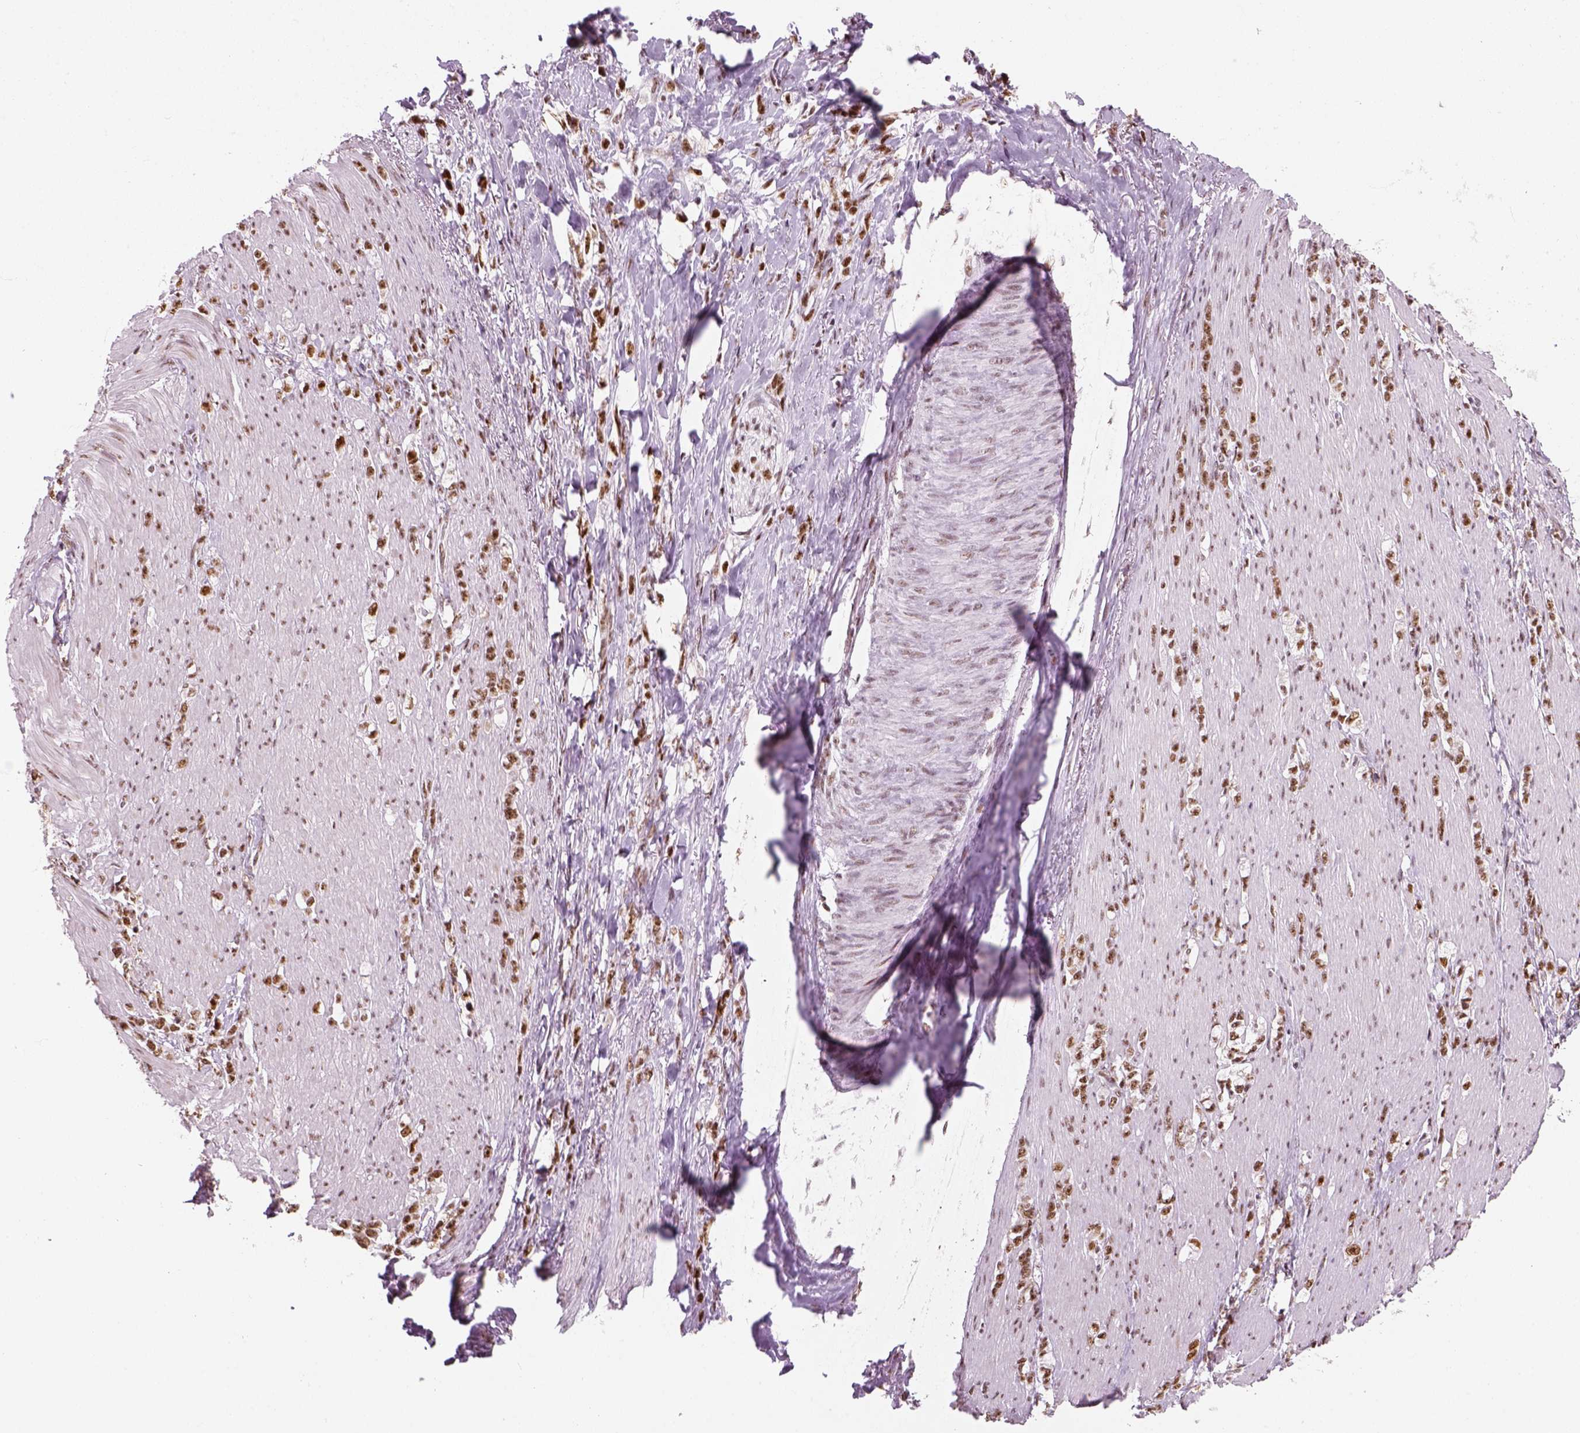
{"staining": {"intensity": "moderate", "quantity": ">75%", "location": "nuclear"}, "tissue": "stomach cancer", "cell_type": "Tumor cells", "image_type": "cancer", "snomed": [{"axis": "morphology", "description": "Adenocarcinoma, NOS"}, {"axis": "topography", "description": "Stomach, lower"}], "caption": "Protein staining of adenocarcinoma (stomach) tissue demonstrates moderate nuclear positivity in about >75% of tumor cells.", "gene": "GTF2F1", "patient": {"sex": "male", "age": 88}}